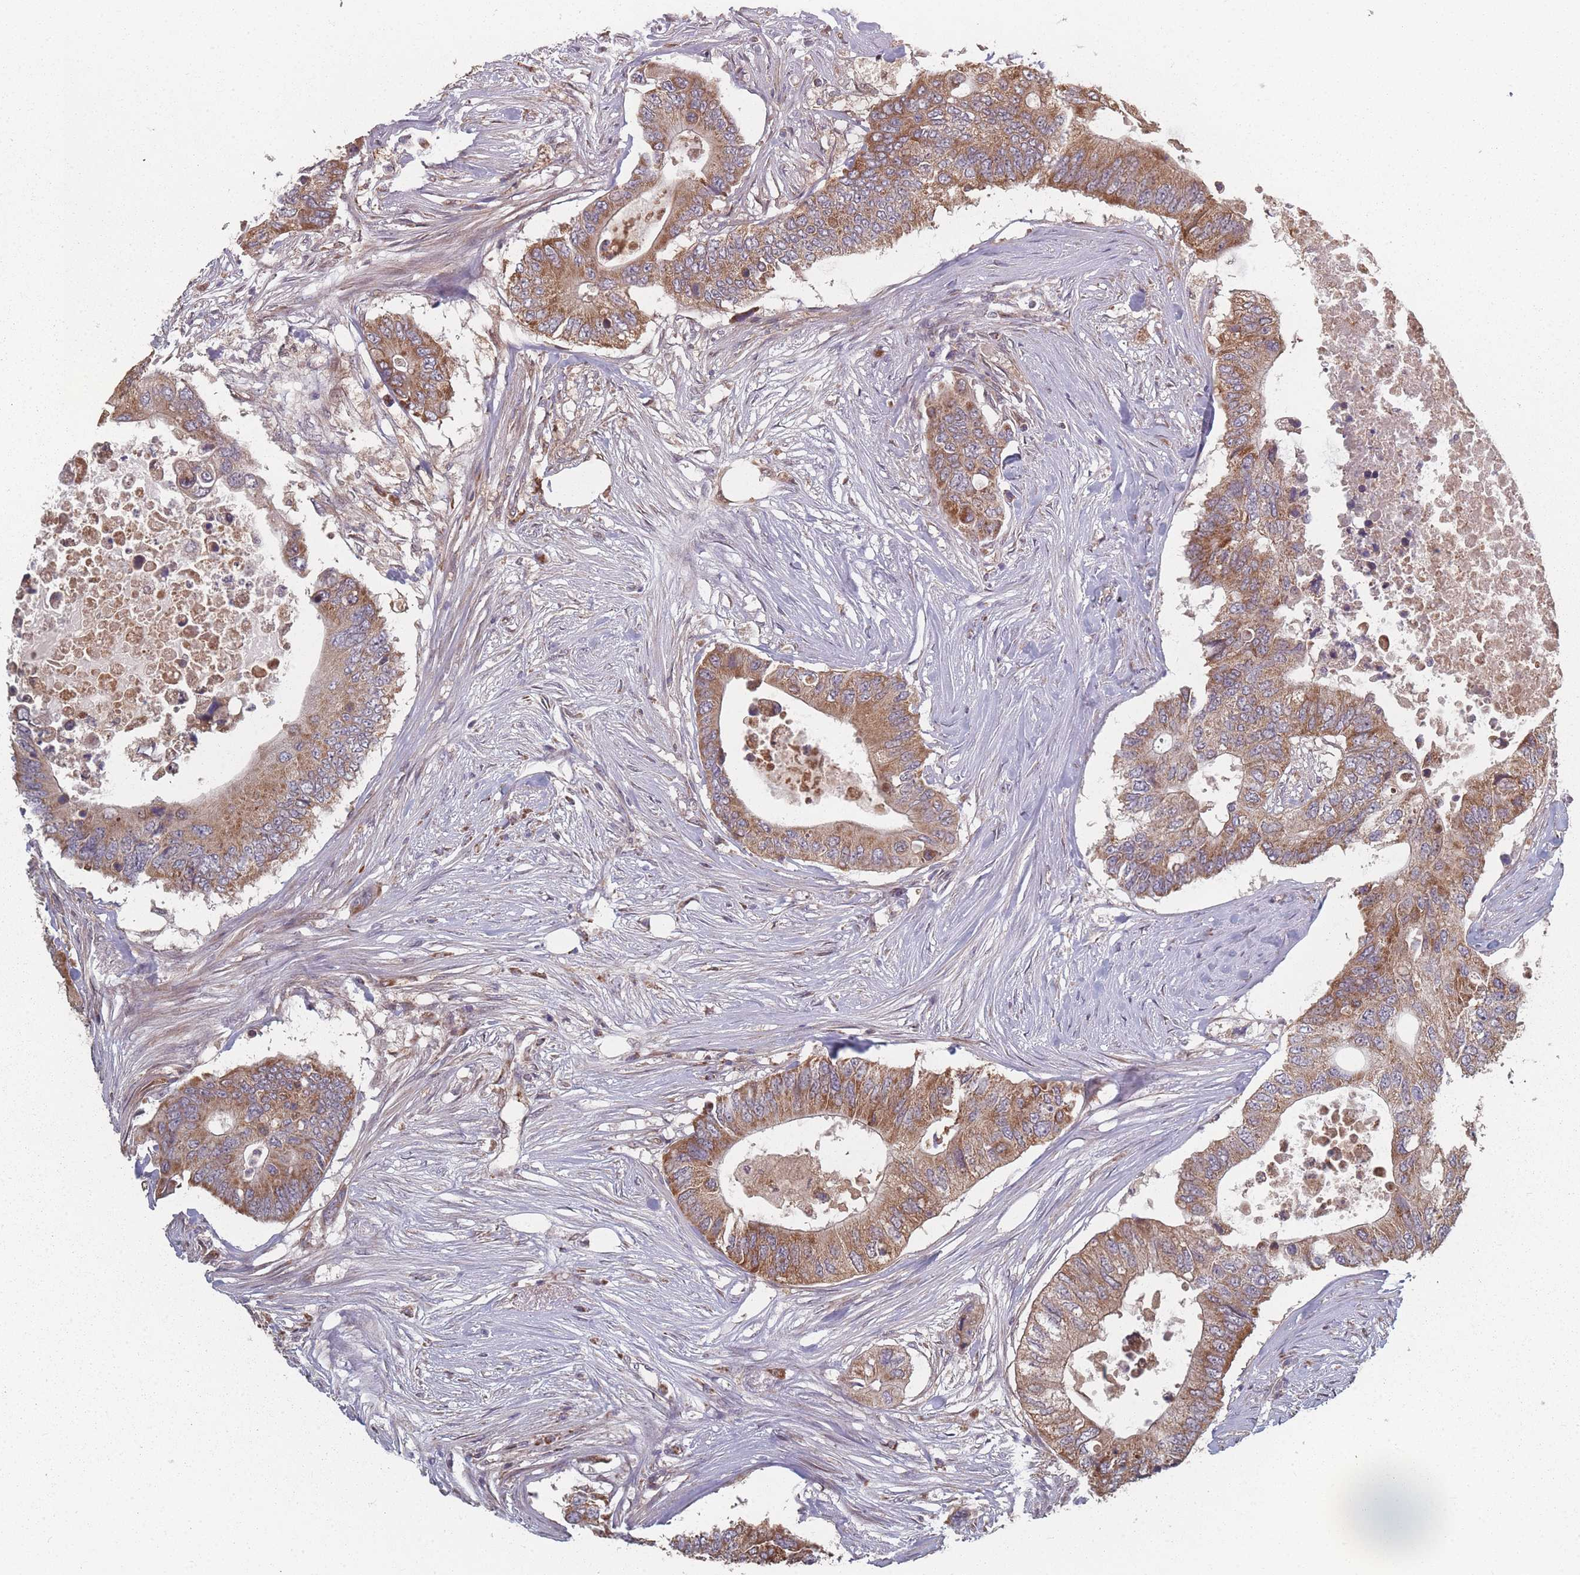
{"staining": {"intensity": "moderate", "quantity": ">75%", "location": "cytoplasmic/membranous"}, "tissue": "colorectal cancer", "cell_type": "Tumor cells", "image_type": "cancer", "snomed": [{"axis": "morphology", "description": "Adenocarcinoma, NOS"}, {"axis": "topography", "description": "Colon"}], "caption": "Colorectal cancer (adenocarcinoma) stained with a brown dye demonstrates moderate cytoplasmic/membranous positive expression in approximately >75% of tumor cells.", "gene": "PSMB3", "patient": {"sex": "male", "age": 71}}